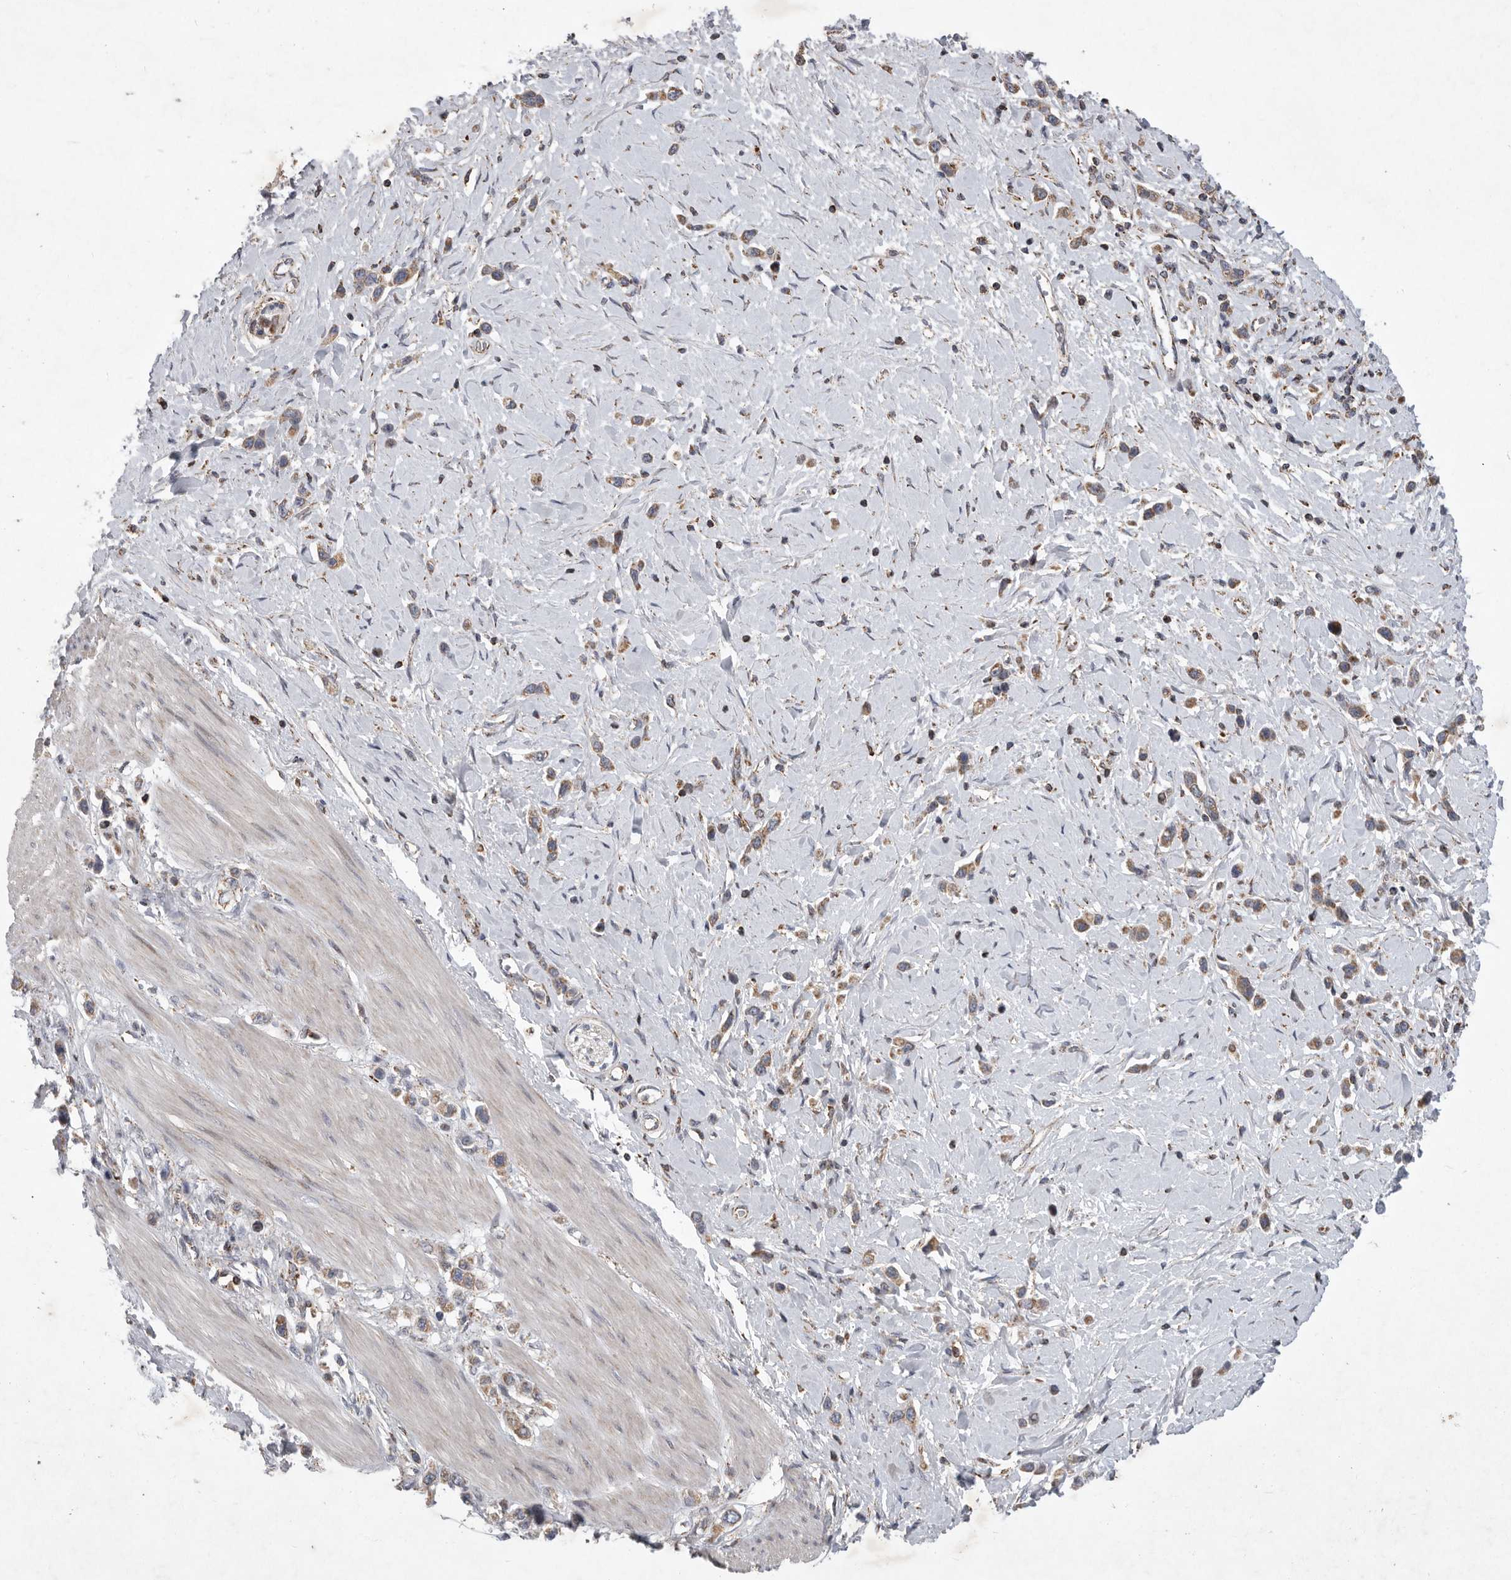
{"staining": {"intensity": "moderate", "quantity": ">75%", "location": "cytoplasmic/membranous"}, "tissue": "stomach cancer", "cell_type": "Tumor cells", "image_type": "cancer", "snomed": [{"axis": "morphology", "description": "Adenocarcinoma, NOS"}, {"axis": "topography", "description": "Stomach"}], "caption": "The micrograph demonstrates a brown stain indicating the presence of a protein in the cytoplasmic/membranous of tumor cells in stomach cancer. Using DAB (3,3'-diaminobenzidine) (brown) and hematoxylin (blue) stains, captured at high magnification using brightfield microscopy.", "gene": "MPZL1", "patient": {"sex": "female", "age": 65}}